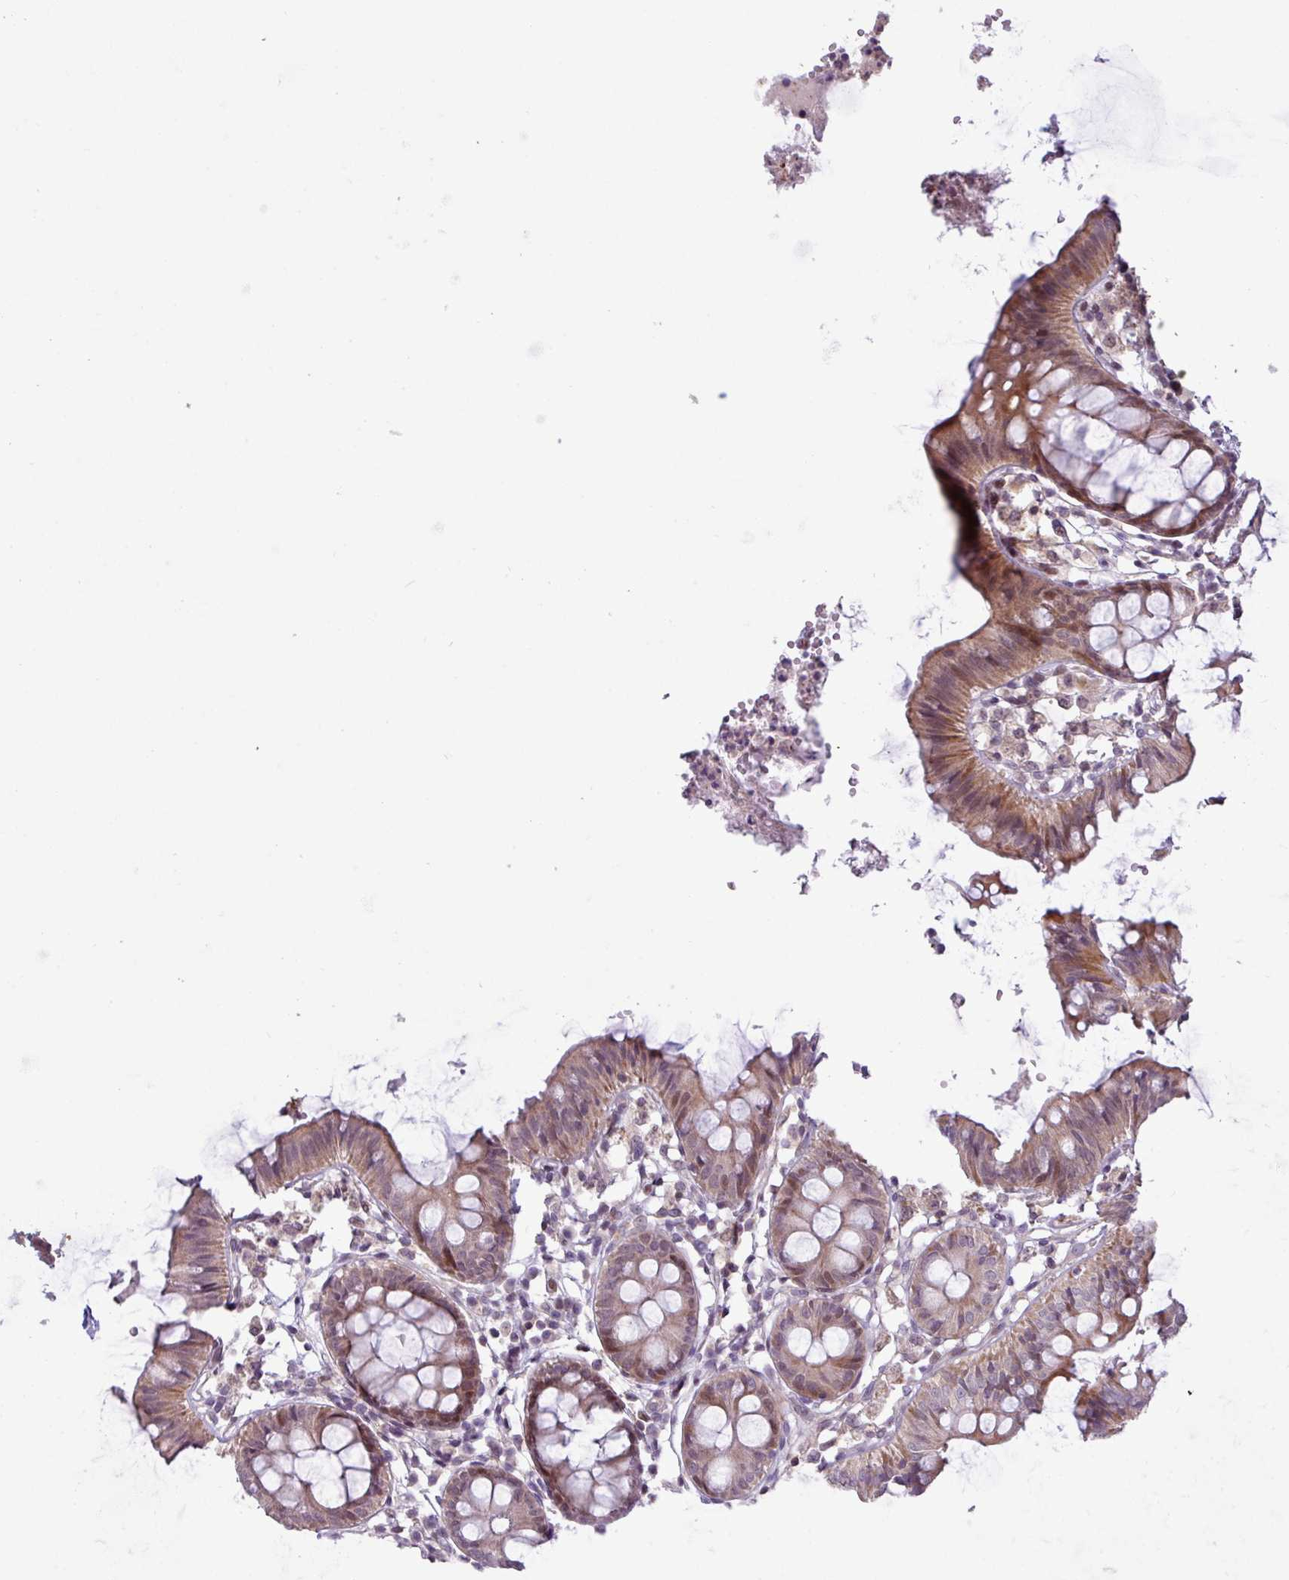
{"staining": {"intensity": "weak", "quantity": "25%-75%", "location": "cytoplasmic/membranous"}, "tissue": "colon", "cell_type": "Endothelial cells", "image_type": "normal", "snomed": [{"axis": "morphology", "description": "Normal tissue, NOS"}, {"axis": "topography", "description": "Colon"}], "caption": "Immunohistochemistry image of benign colon: colon stained using IHC shows low levels of weak protein expression localized specifically in the cytoplasmic/membranous of endothelial cells, appearing as a cytoplasmic/membranous brown color.", "gene": "RTL3", "patient": {"sex": "female", "age": 84}}